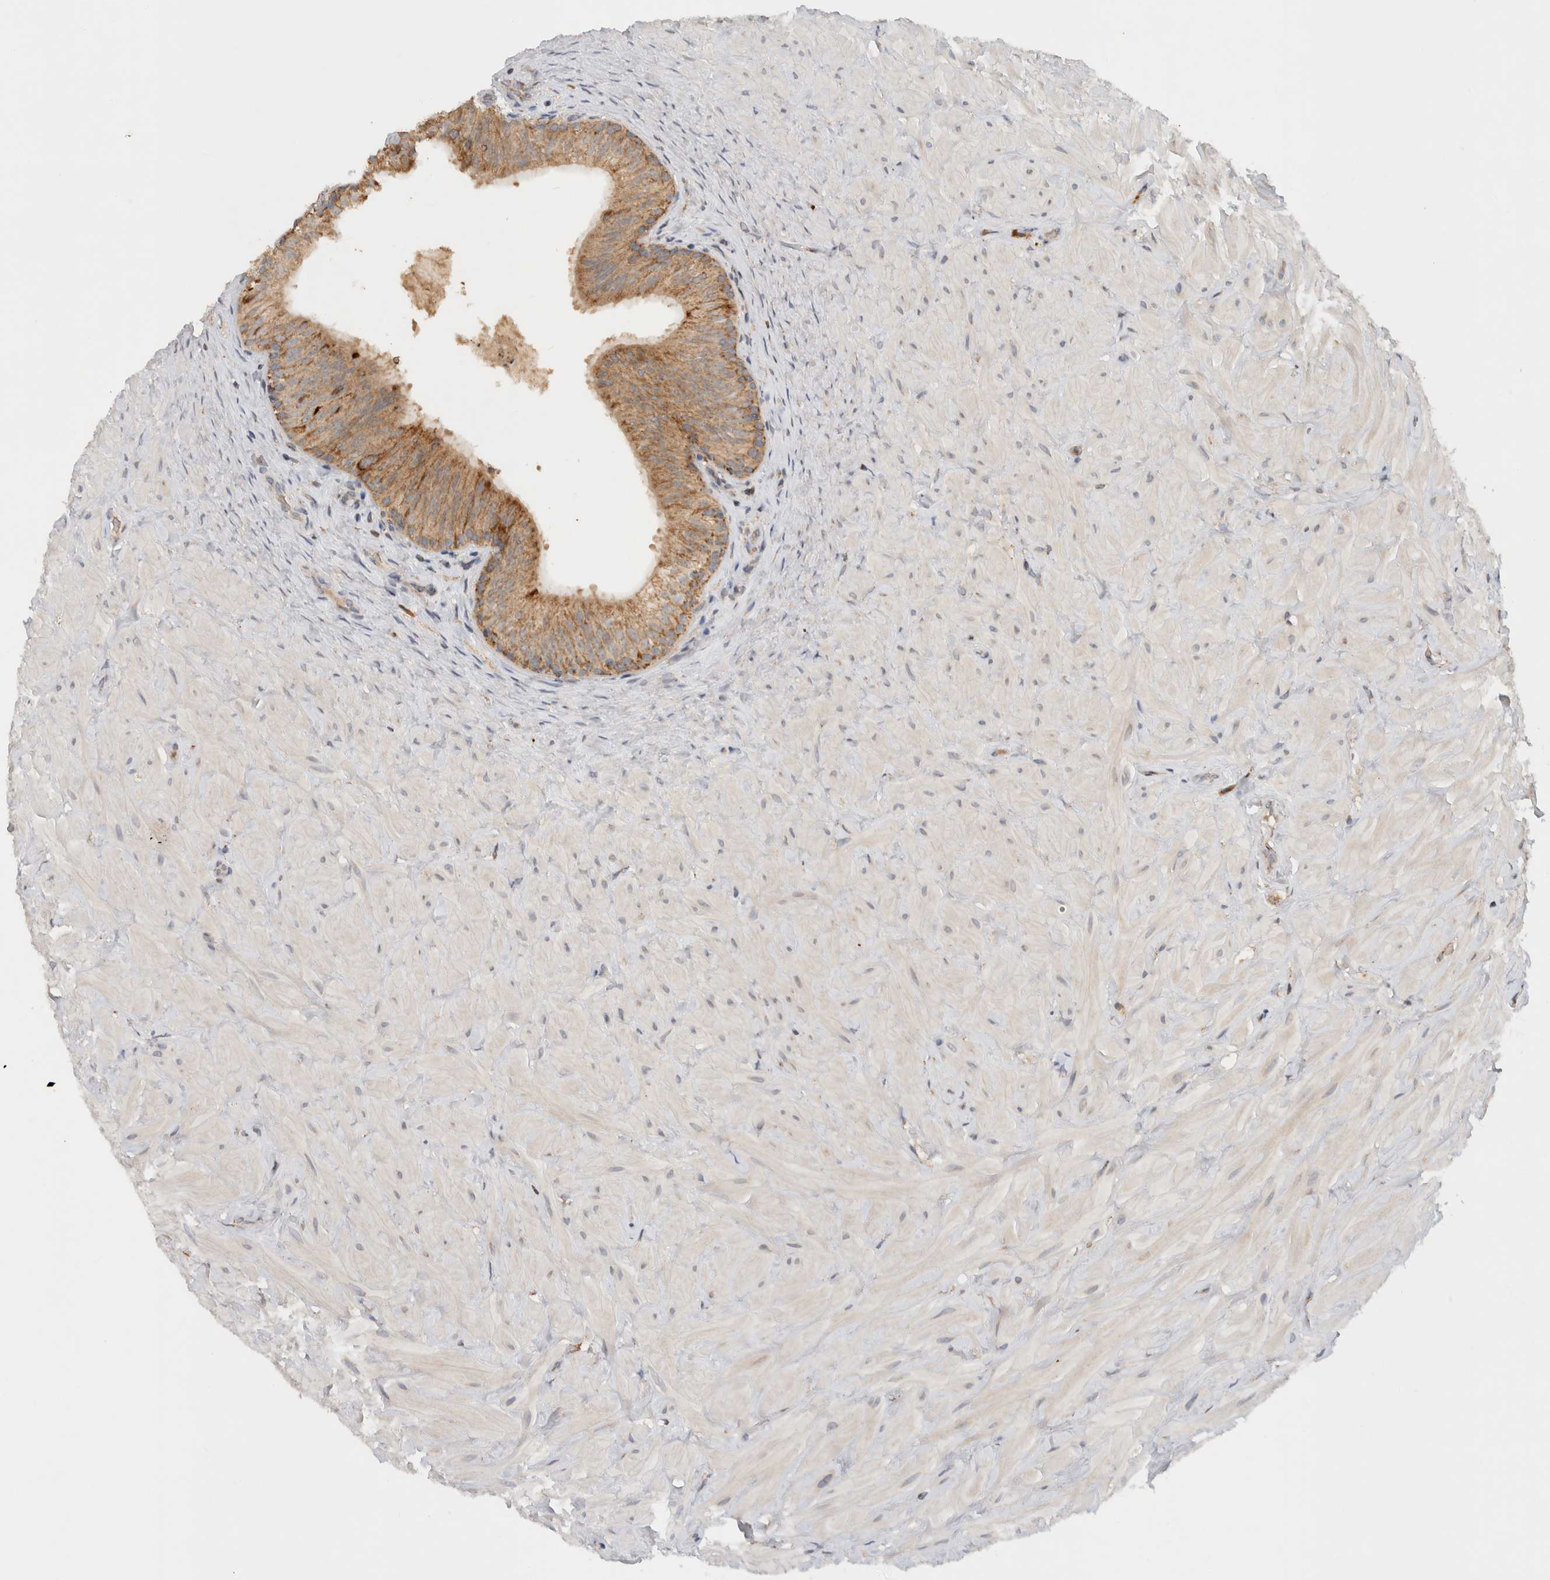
{"staining": {"intensity": "moderate", "quantity": ">75%", "location": "cytoplasmic/membranous"}, "tissue": "epididymis", "cell_type": "Glandular cells", "image_type": "normal", "snomed": [{"axis": "morphology", "description": "Normal tissue, NOS"}, {"axis": "topography", "description": "Soft tissue"}, {"axis": "topography", "description": "Epididymis"}], "caption": "Epididymis stained with DAB (3,3'-diaminobenzidine) IHC demonstrates medium levels of moderate cytoplasmic/membranous staining in approximately >75% of glandular cells.", "gene": "AMPD1", "patient": {"sex": "male", "age": 26}}